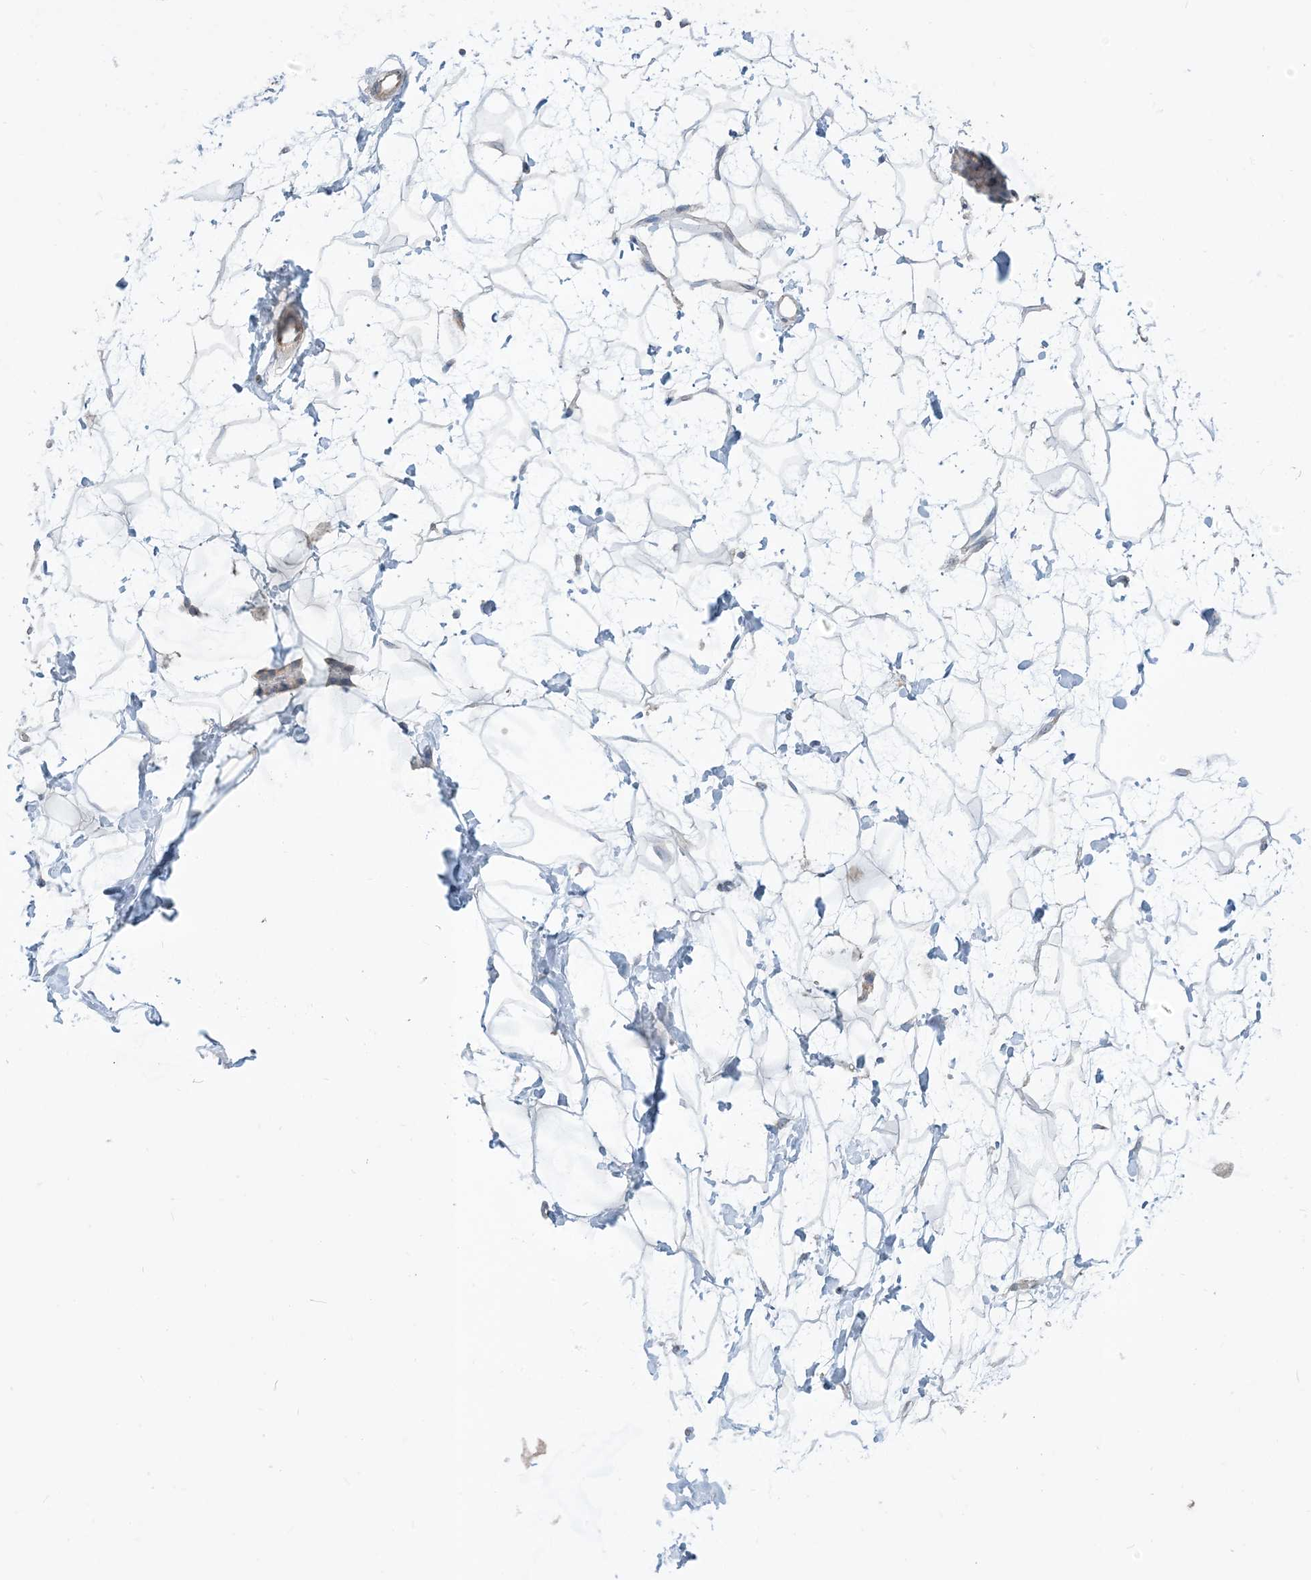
{"staining": {"intensity": "negative", "quantity": "25%-75%", "location": "none"}, "tissue": "breast", "cell_type": "Adipocytes", "image_type": "normal", "snomed": [{"axis": "morphology", "description": "Normal tissue, NOS"}, {"axis": "morphology", "description": "Adenoma, NOS"}, {"axis": "topography", "description": "Breast"}], "caption": "Immunohistochemistry (IHC) of unremarkable breast displays no expression in adipocytes.", "gene": "NPHS2", "patient": {"sex": "female", "age": 23}}